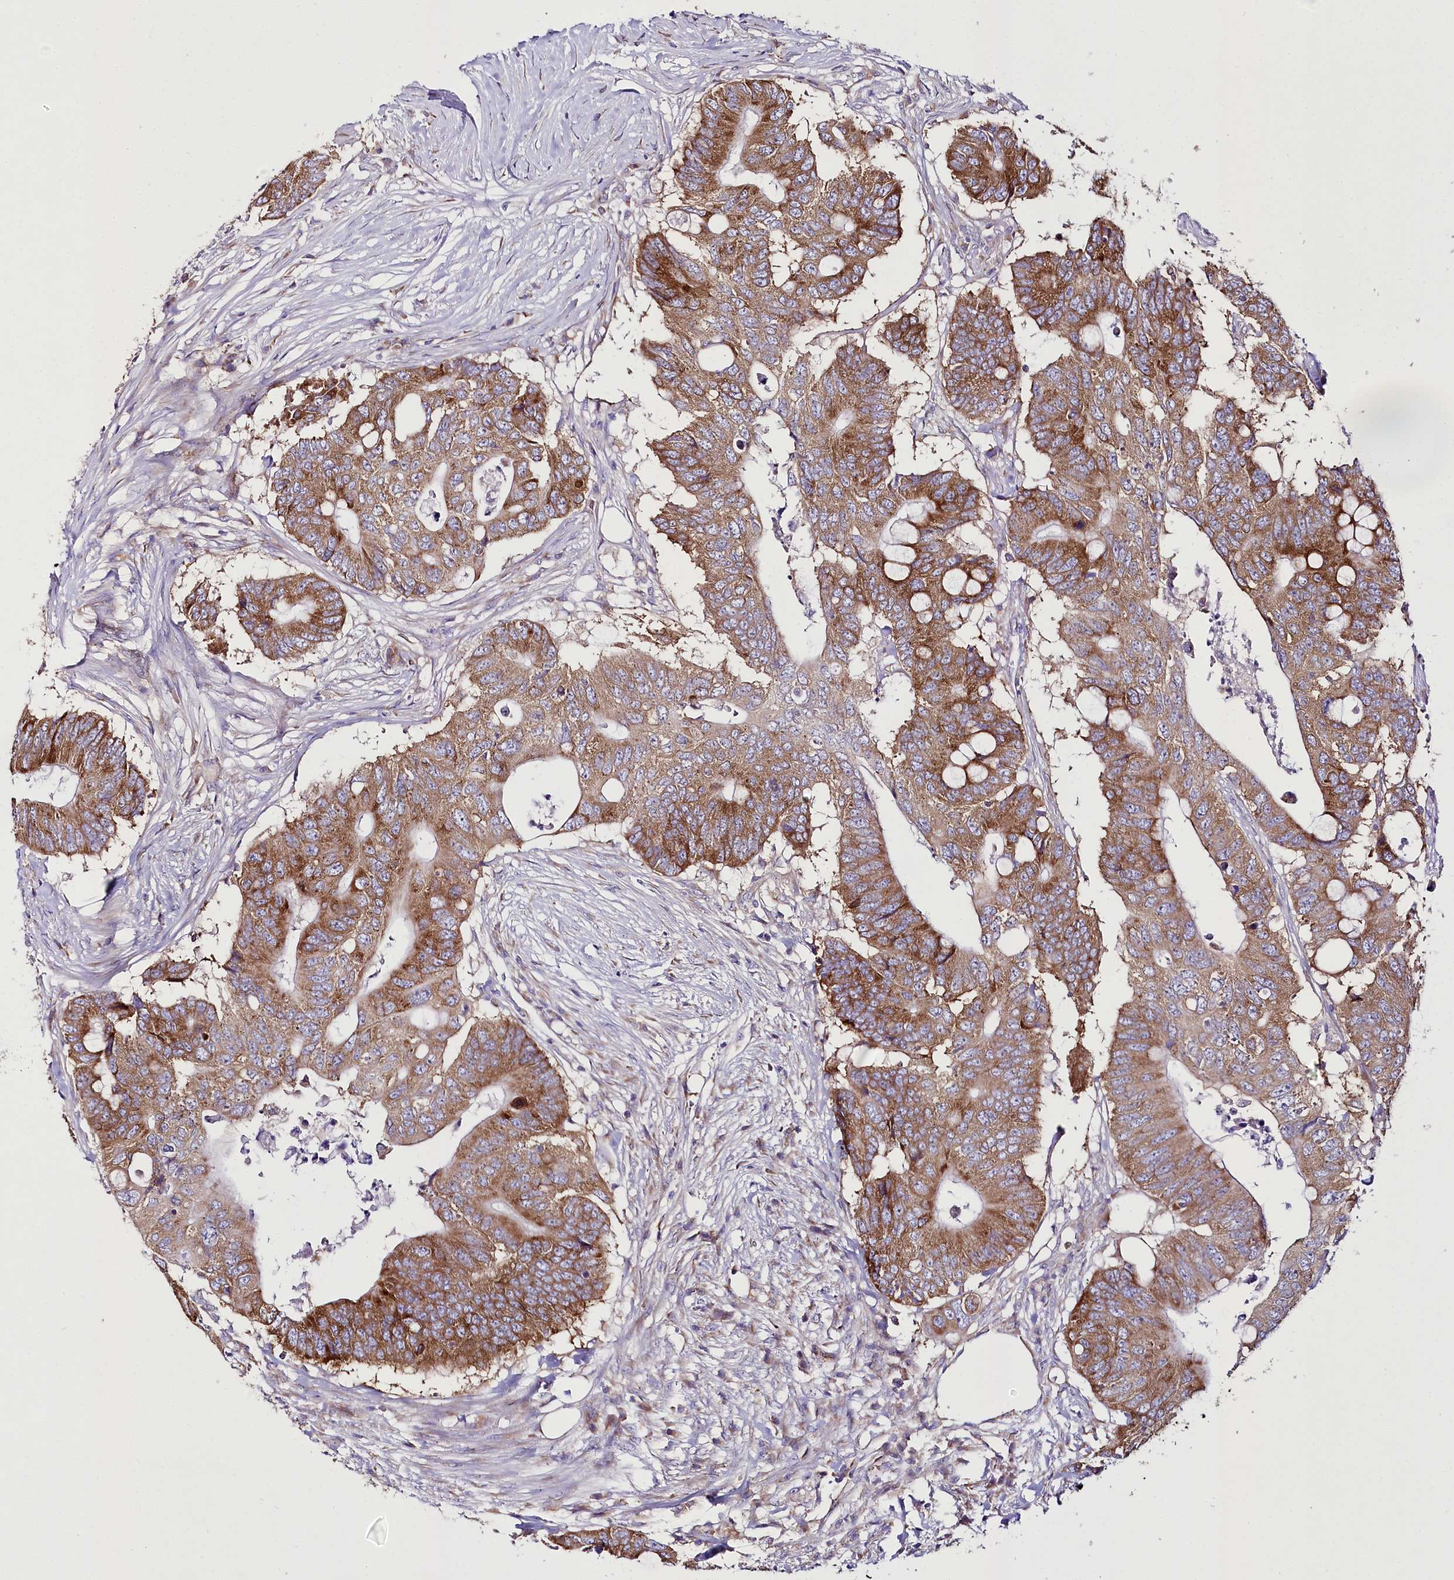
{"staining": {"intensity": "strong", "quantity": ">75%", "location": "cytoplasmic/membranous"}, "tissue": "colorectal cancer", "cell_type": "Tumor cells", "image_type": "cancer", "snomed": [{"axis": "morphology", "description": "Adenocarcinoma, NOS"}, {"axis": "topography", "description": "Colon"}], "caption": "A high amount of strong cytoplasmic/membranous staining is appreciated in about >75% of tumor cells in colorectal cancer tissue.", "gene": "THUMPD3", "patient": {"sex": "male", "age": 71}}